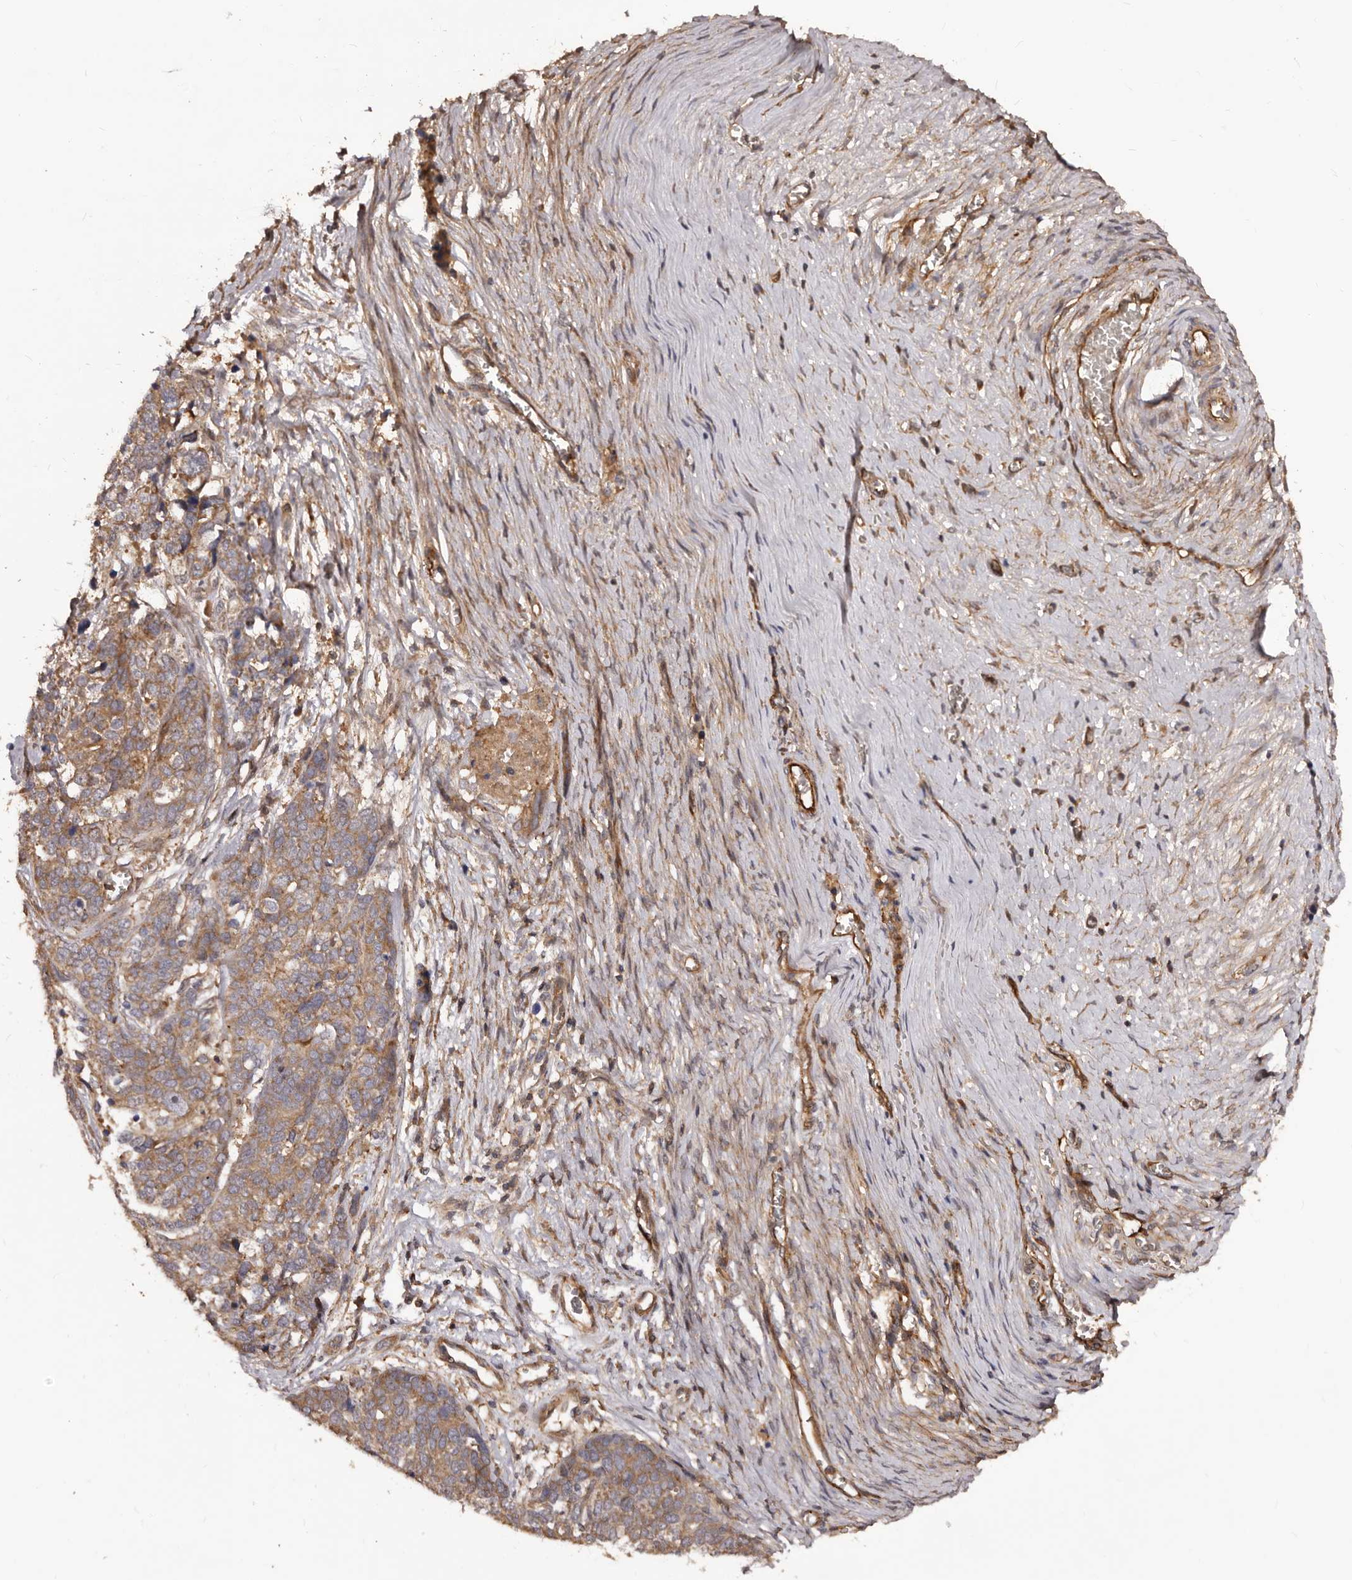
{"staining": {"intensity": "moderate", "quantity": ">75%", "location": "cytoplasmic/membranous"}, "tissue": "ovarian cancer", "cell_type": "Tumor cells", "image_type": "cancer", "snomed": [{"axis": "morphology", "description": "Cystadenocarcinoma, serous, NOS"}, {"axis": "topography", "description": "Ovary"}], "caption": "There is medium levels of moderate cytoplasmic/membranous expression in tumor cells of ovarian serous cystadenocarcinoma, as demonstrated by immunohistochemical staining (brown color).", "gene": "GTPBP1", "patient": {"sex": "female", "age": 44}}